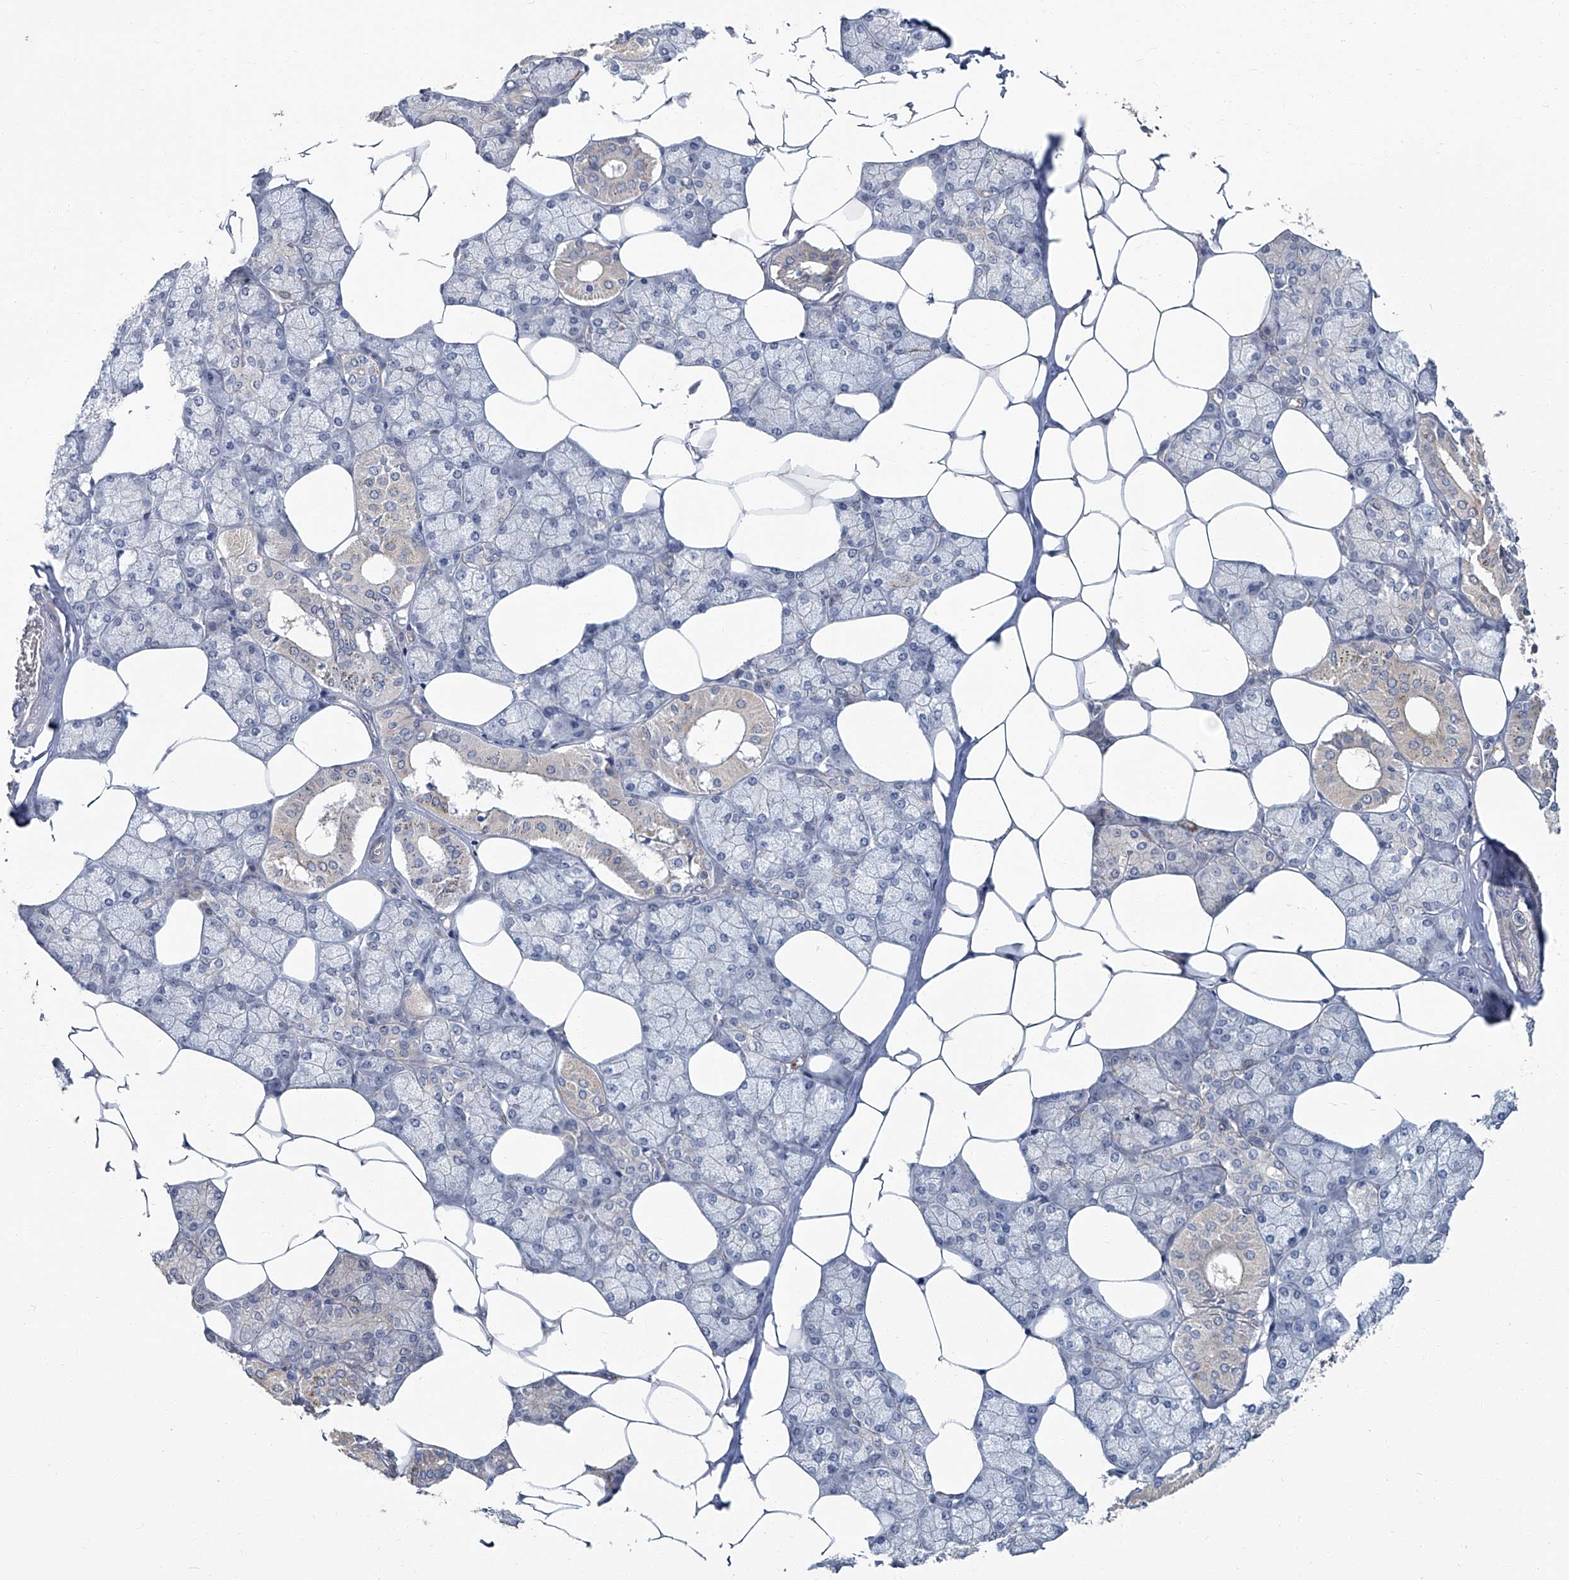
{"staining": {"intensity": "moderate", "quantity": "<25%", "location": "cytoplasmic/membranous"}, "tissue": "salivary gland", "cell_type": "Glandular cells", "image_type": "normal", "snomed": [{"axis": "morphology", "description": "Normal tissue, NOS"}, {"axis": "topography", "description": "Salivary gland"}], "caption": "A photomicrograph of human salivary gland stained for a protein demonstrates moderate cytoplasmic/membranous brown staining in glandular cells. Using DAB (brown) and hematoxylin (blue) stains, captured at high magnification using brightfield microscopy.", "gene": "AKNAD1", "patient": {"sex": "male", "age": 62}}